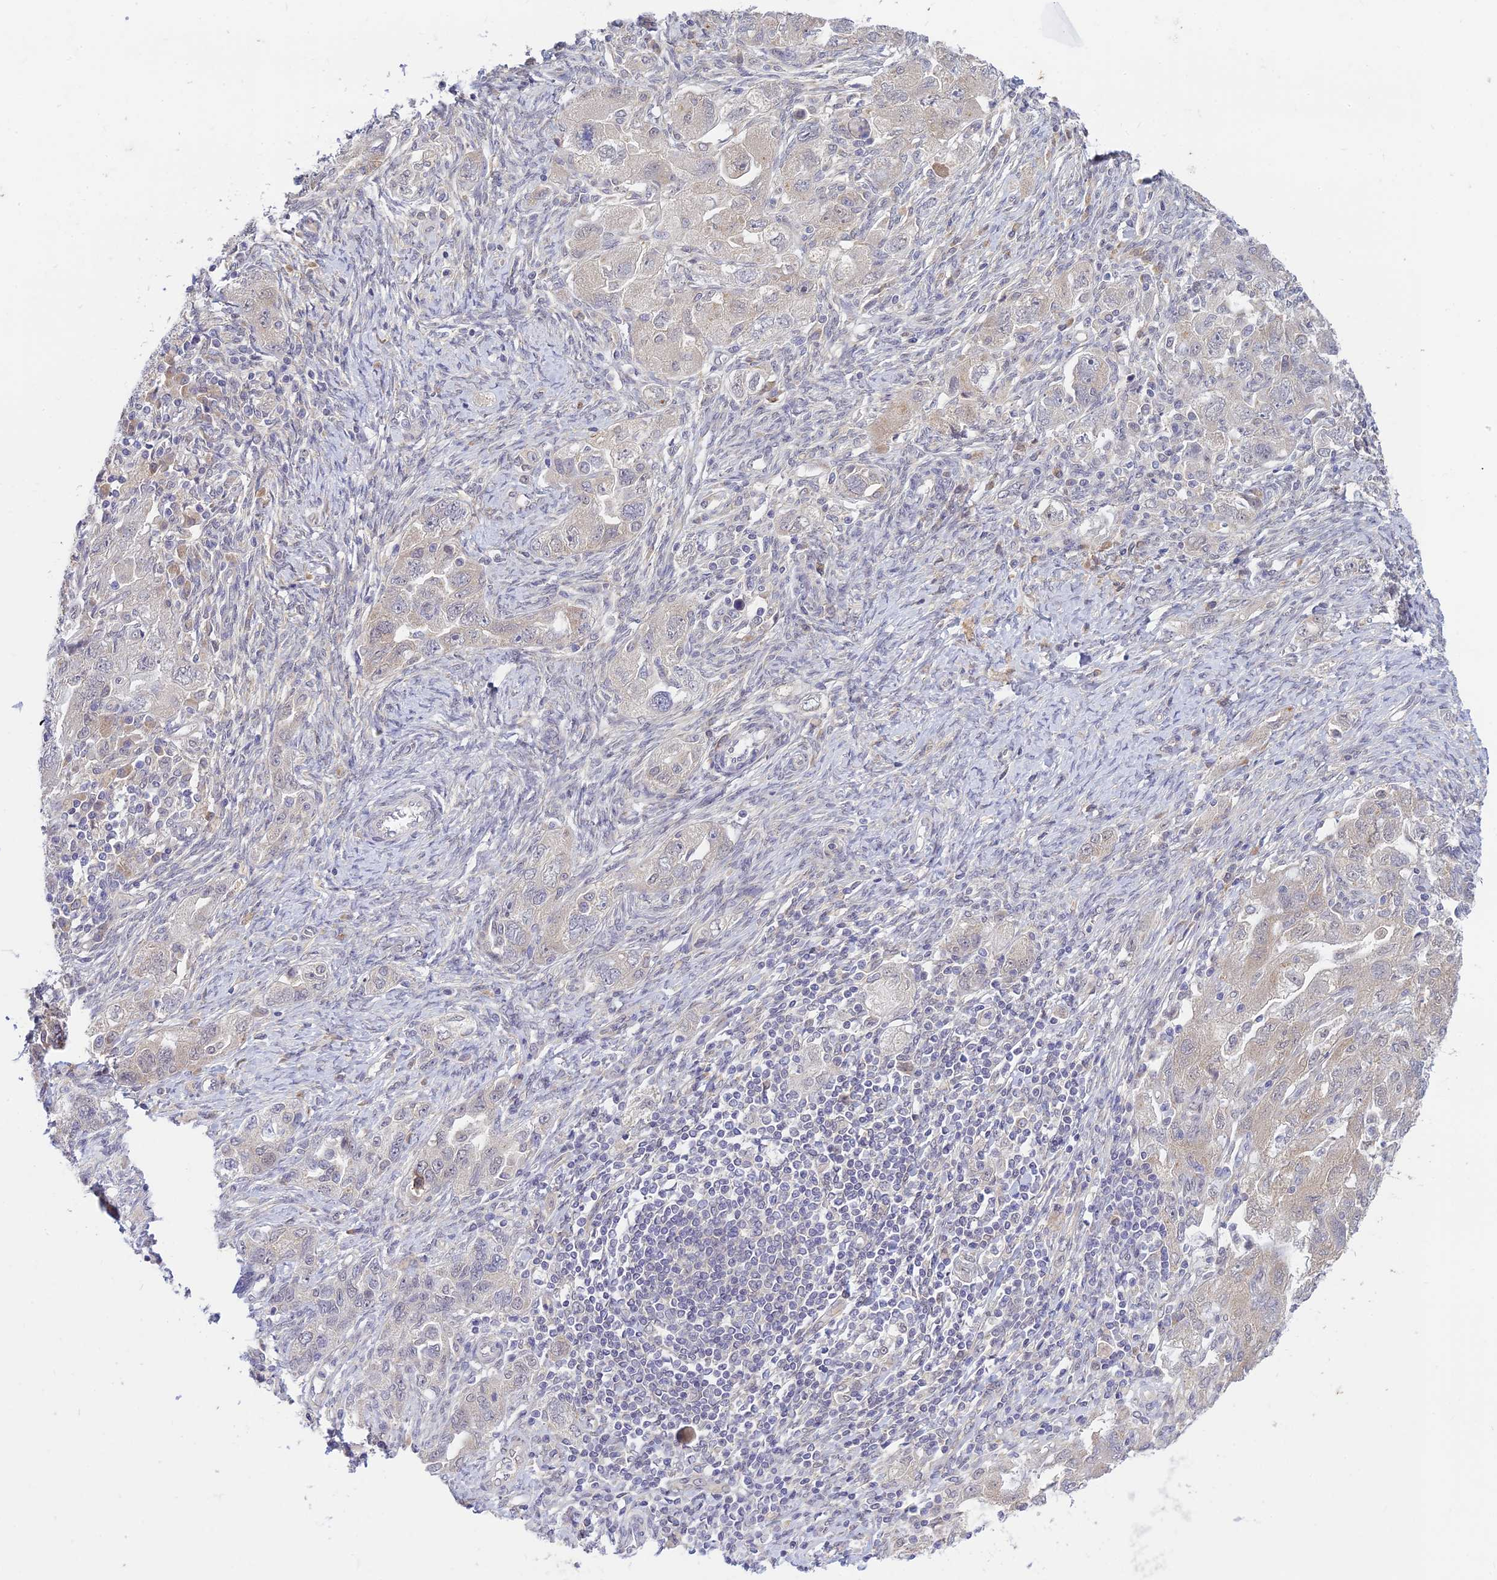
{"staining": {"intensity": "negative", "quantity": "none", "location": "none"}, "tissue": "ovarian cancer", "cell_type": "Tumor cells", "image_type": "cancer", "snomed": [{"axis": "morphology", "description": "Carcinoma, NOS"}, {"axis": "morphology", "description": "Cystadenocarcinoma, serous, NOS"}, {"axis": "topography", "description": "Ovary"}], "caption": "Tumor cells are negative for protein expression in human ovarian cancer. Brightfield microscopy of IHC stained with DAB (3,3'-diaminobenzidine) (brown) and hematoxylin (blue), captured at high magnification.", "gene": "SKIC8", "patient": {"sex": "female", "age": 69}}